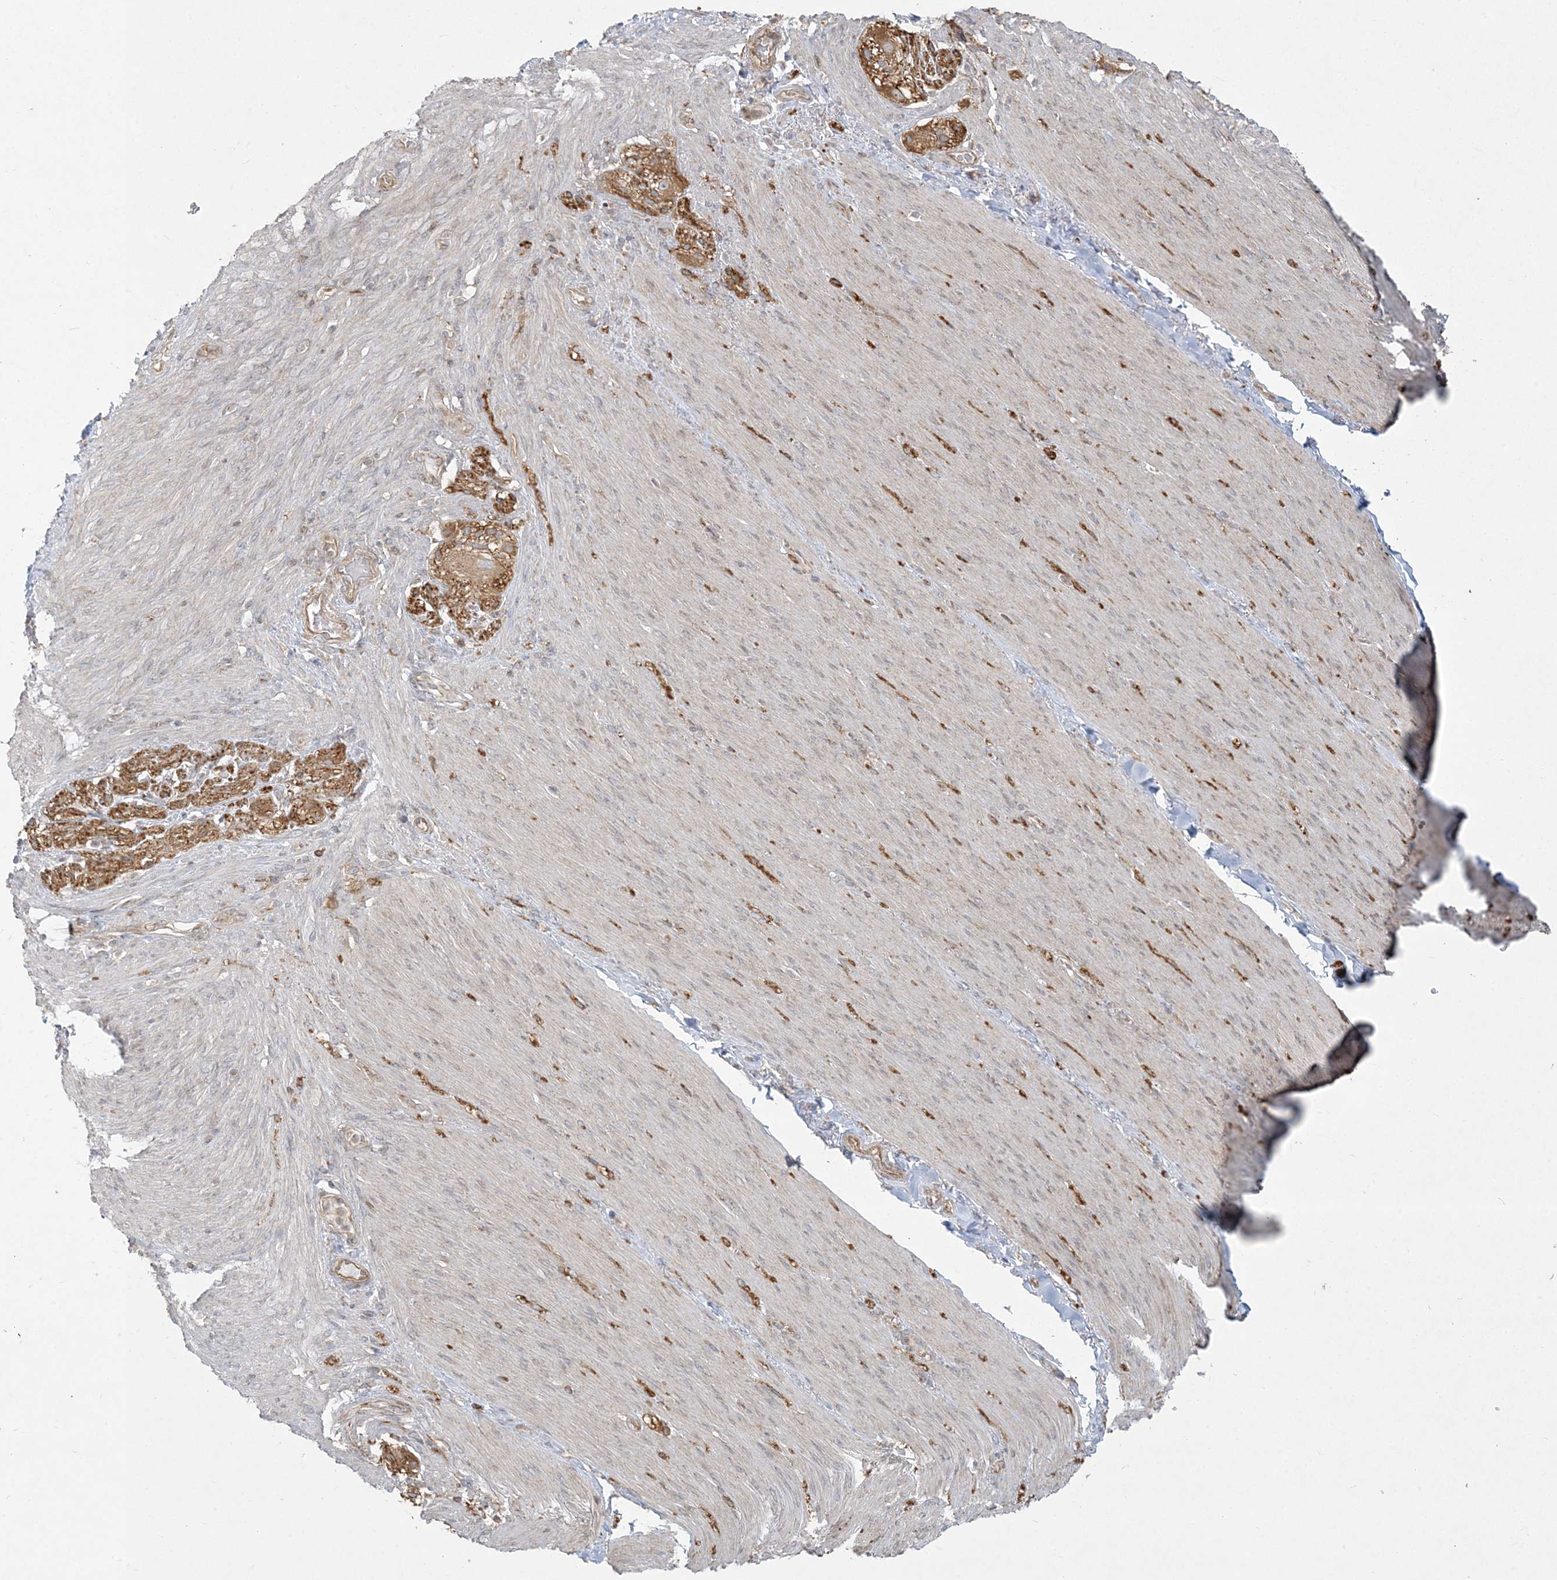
{"staining": {"intensity": "moderate", "quantity": ">75%", "location": "cytoplasmic/membranous"}, "tissue": "adipose tissue", "cell_type": "Adipocytes", "image_type": "normal", "snomed": [{"axis": "morphology", "description": "Normal tissue, NOS"}, {"axis": "topography", "description": "Colon"}, {"axis": "topography", "description": "Peripheral nerve tissue"}], "caption": "The histopathology image displays staining of unremarkable adipose tissue, revealing moderate cytoplasmic/membranous protein positivity (brown color) within adipocytes.", "gene": "ZC3H6", "patient": {"sex": "female", "age": 61}}